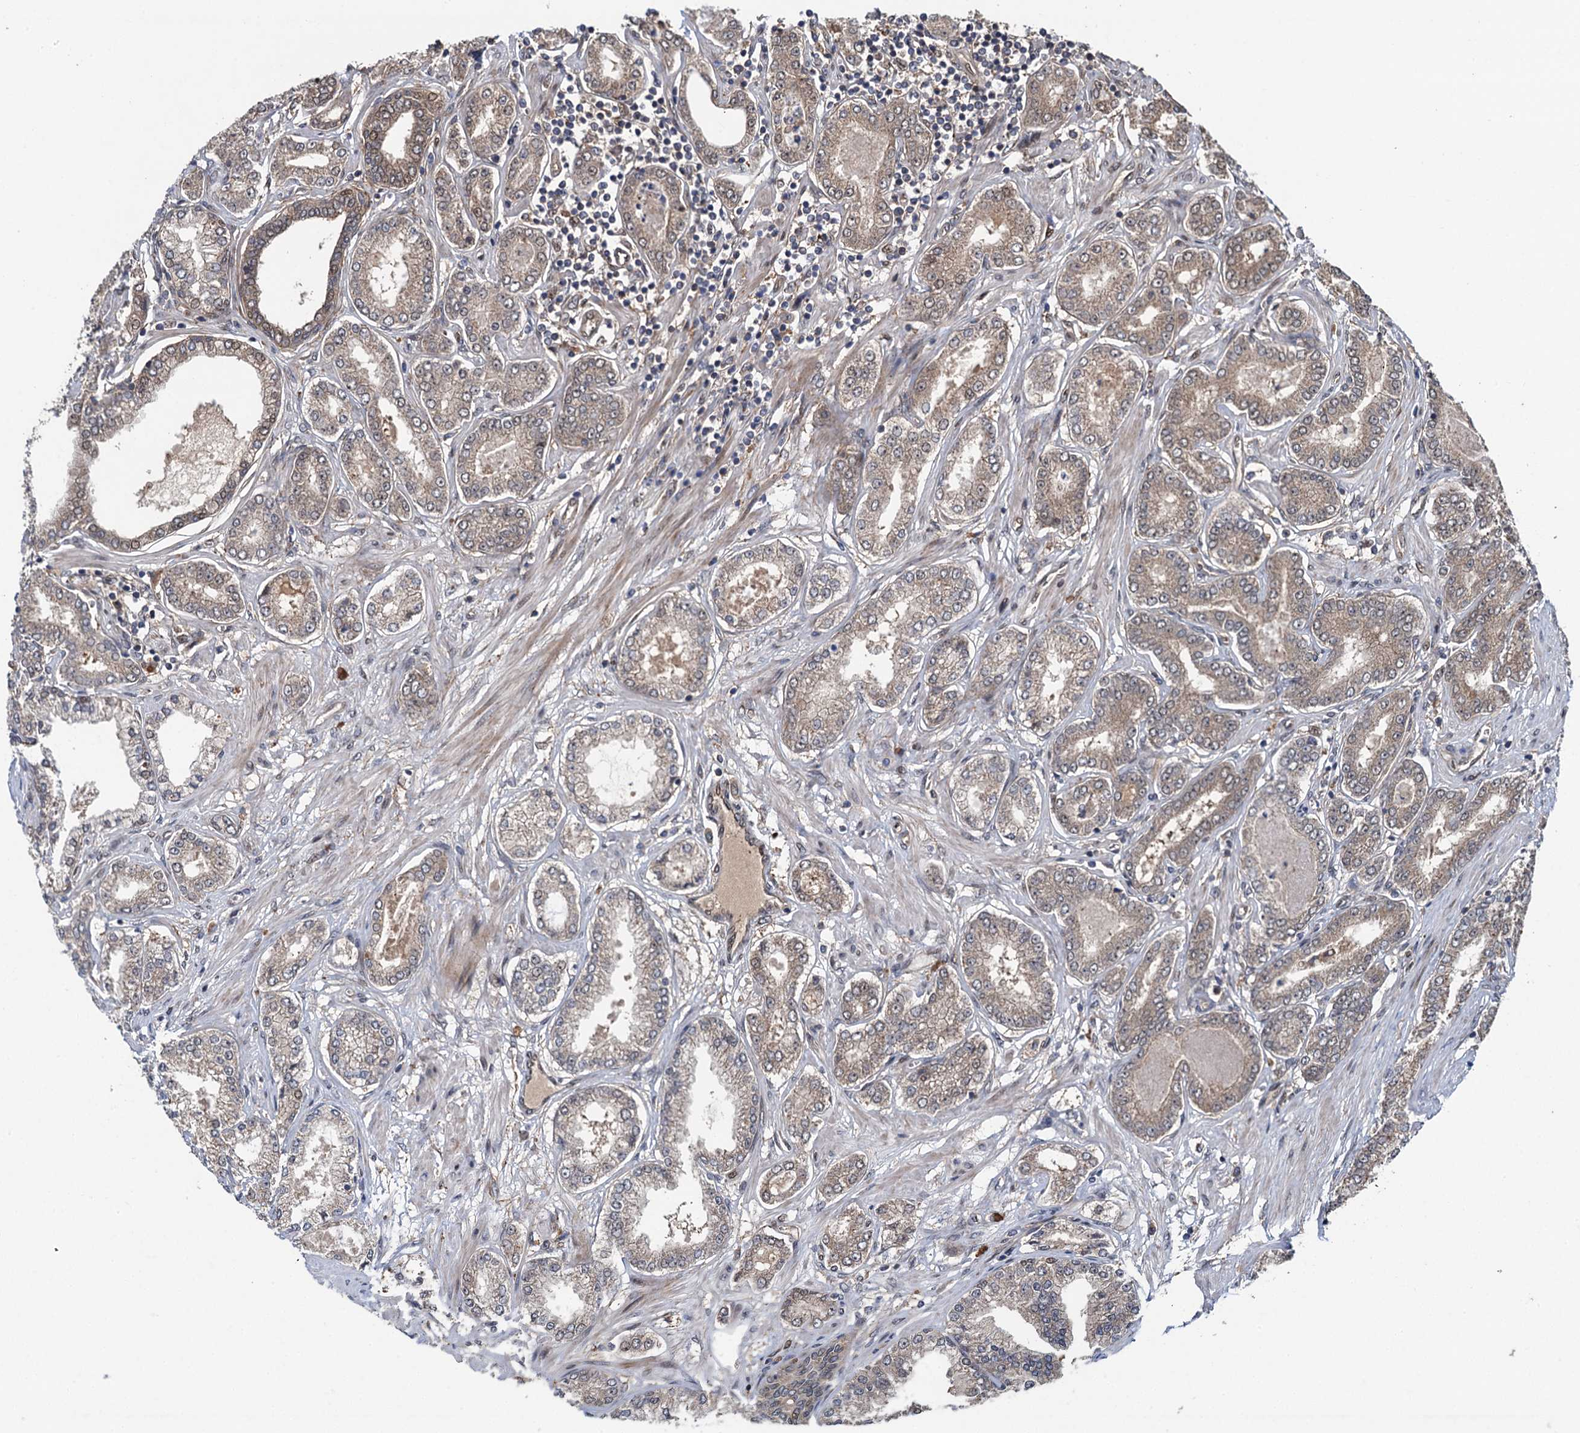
{"staining": {"intensity": "moderate", "quantity": "25%-75%", "location": "cytoplasmic/membranous"}, "tissue": "prostate cancer", "cell_type": "Tumor cells", "image_type": "cancer", "snomed": [{"axis": "morphology", "description": "Adenocarcinoma, Low grade"}, {"axis": "topography", "description": "Prostate"}], "caption": "Prostate cancer (adenocarcinoma (low-grade)) stained with a protein marker demonstrates moderate staining in tumor cells.", "gene": "RHOBTB1", "patient": {"sex": "male", "age": 63}}